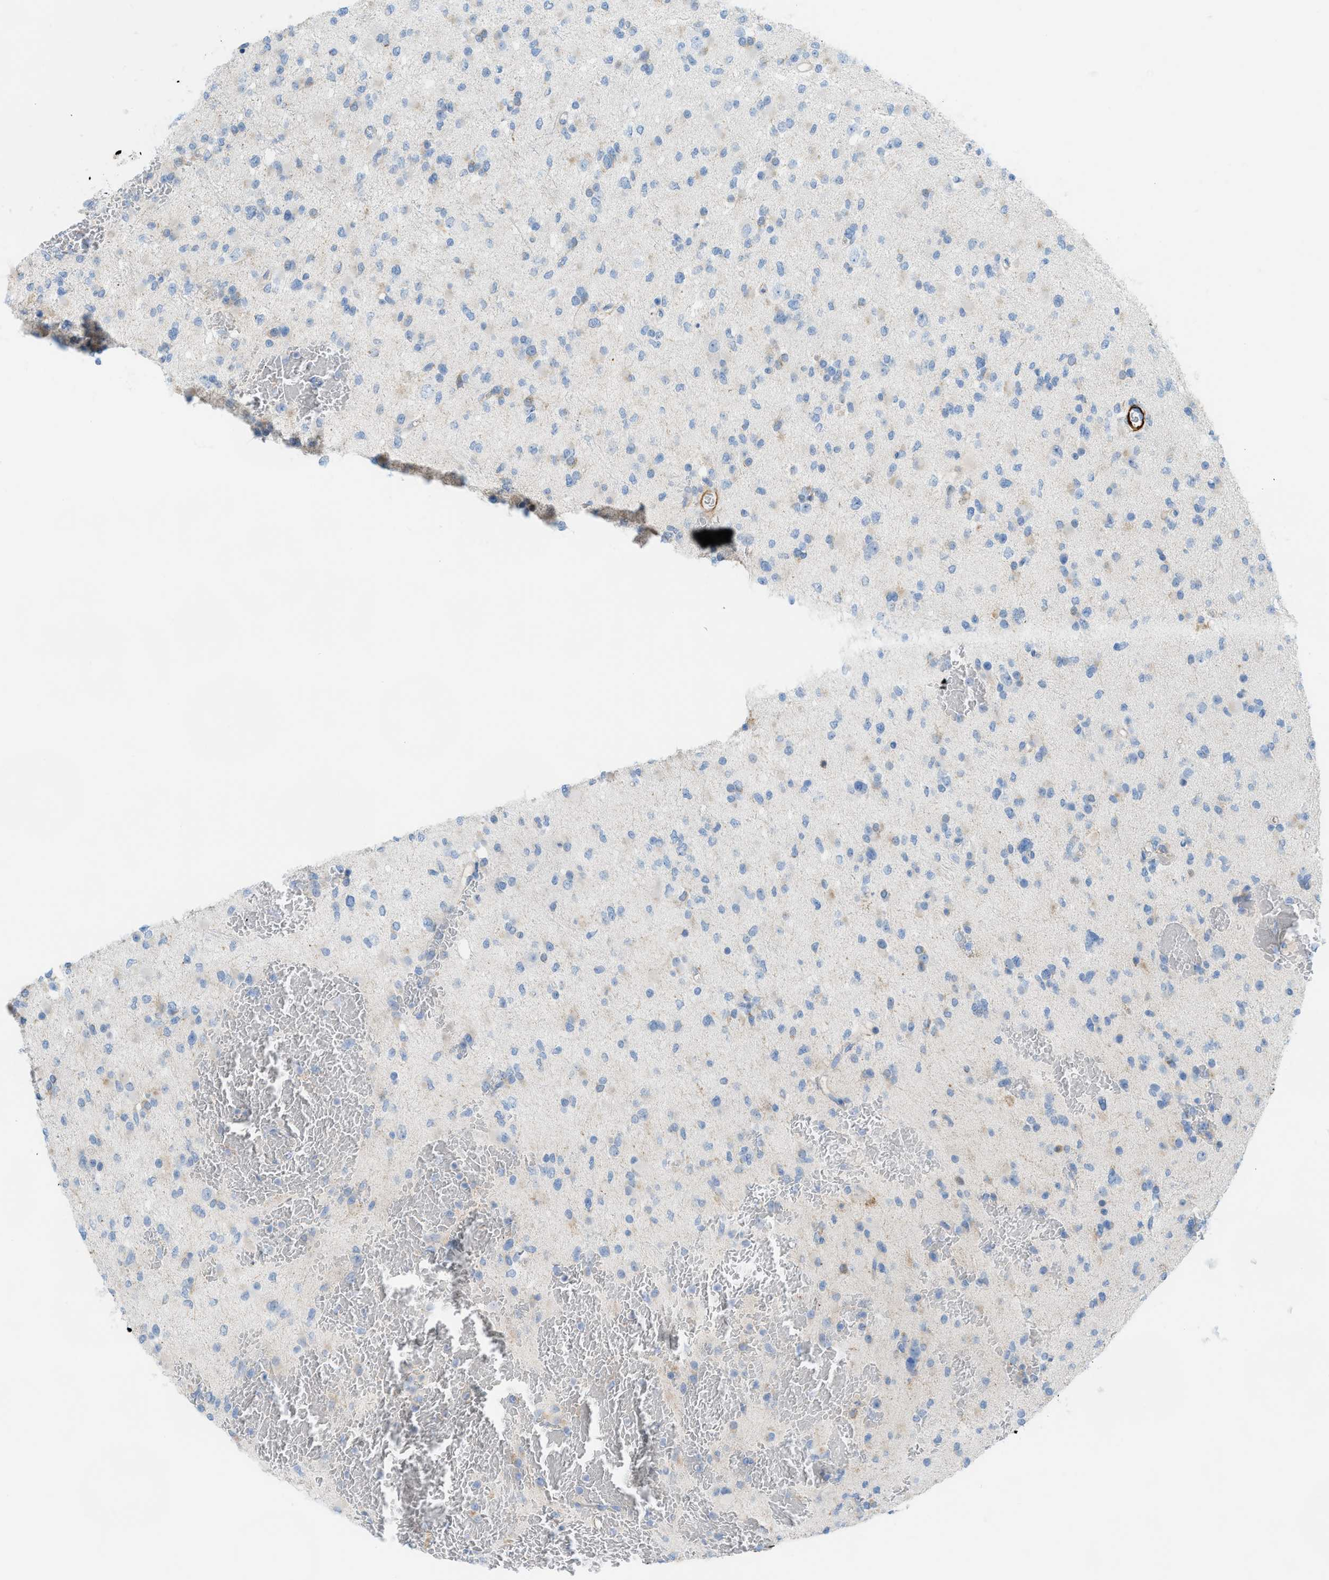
{"staining": {"intensity": "negative", "quantity": "none", "location": "none"}, "tissue": "glioma", "cell_type": "Tumor cells", "image_type": "cancer", "snomed": [{"axis": "morphology", "description": "Glioma, malignant, Low grade"}, {"axis": "topography", "description": "Brain"}], "caption": "Malignant low-grade glioma was stained to show a protein in brown. There is no significant expression in tumor cells.", "gene": "MYH11", "patient": {"sex": "female", "age": 22}}